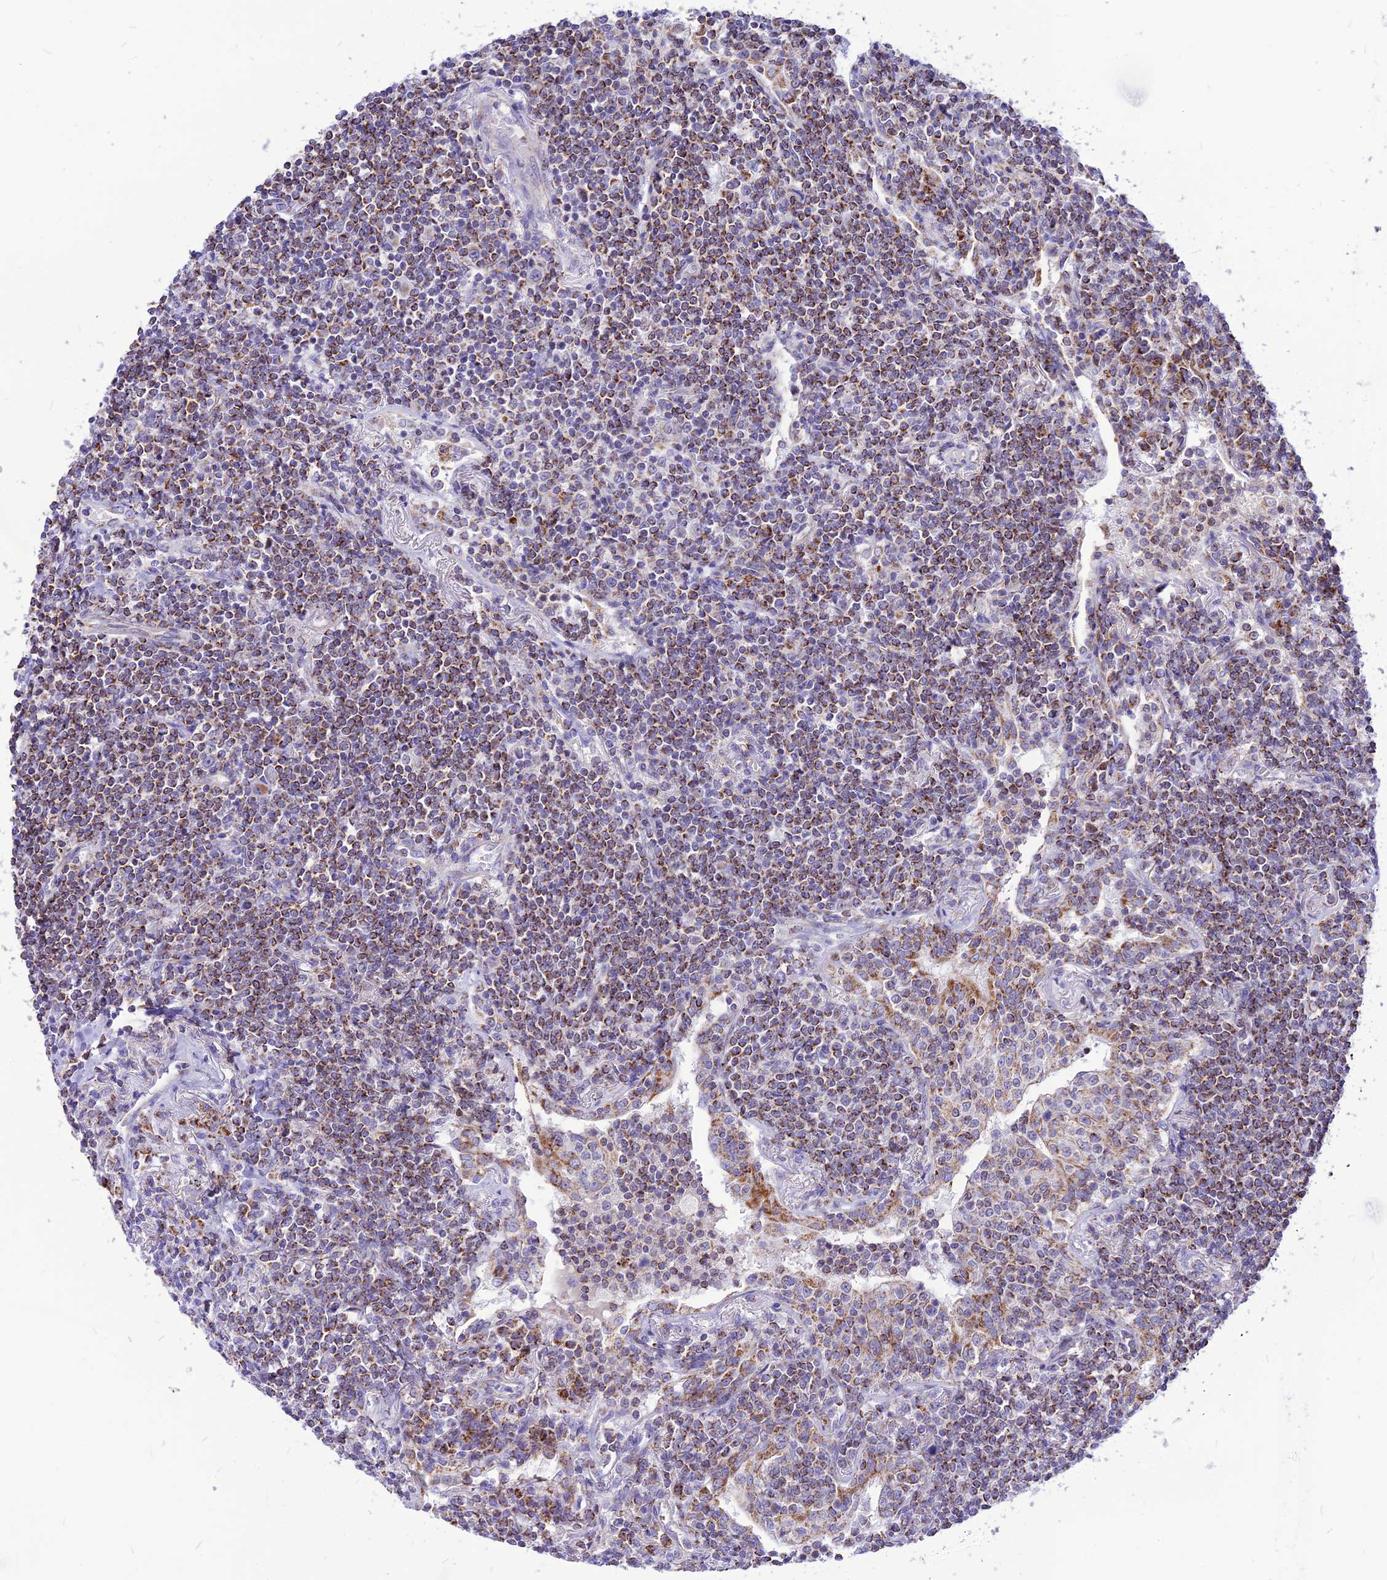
{"staining": {"intensity": "moderate", "quantity": ">75%", "location": "cytoplasmic/membranous"}, "tissue": "lymphoma", "cell_type": "Tumor cells", "image_type": "cancer", "snomed": [{"axis": "morphology", "description": "Malignant lymphoma, non-Hodgkin's type, Low grade"}, {"axis": "topography", "description": "Lung"}], "caption": "This is an image of immunohistochemistry staining of lymphoma, which shows moderate positivity in the cytoplasmic/membranous of tumor cells.", "gene": "ECI1", "patient": {"sex": "female", "age": 71}}